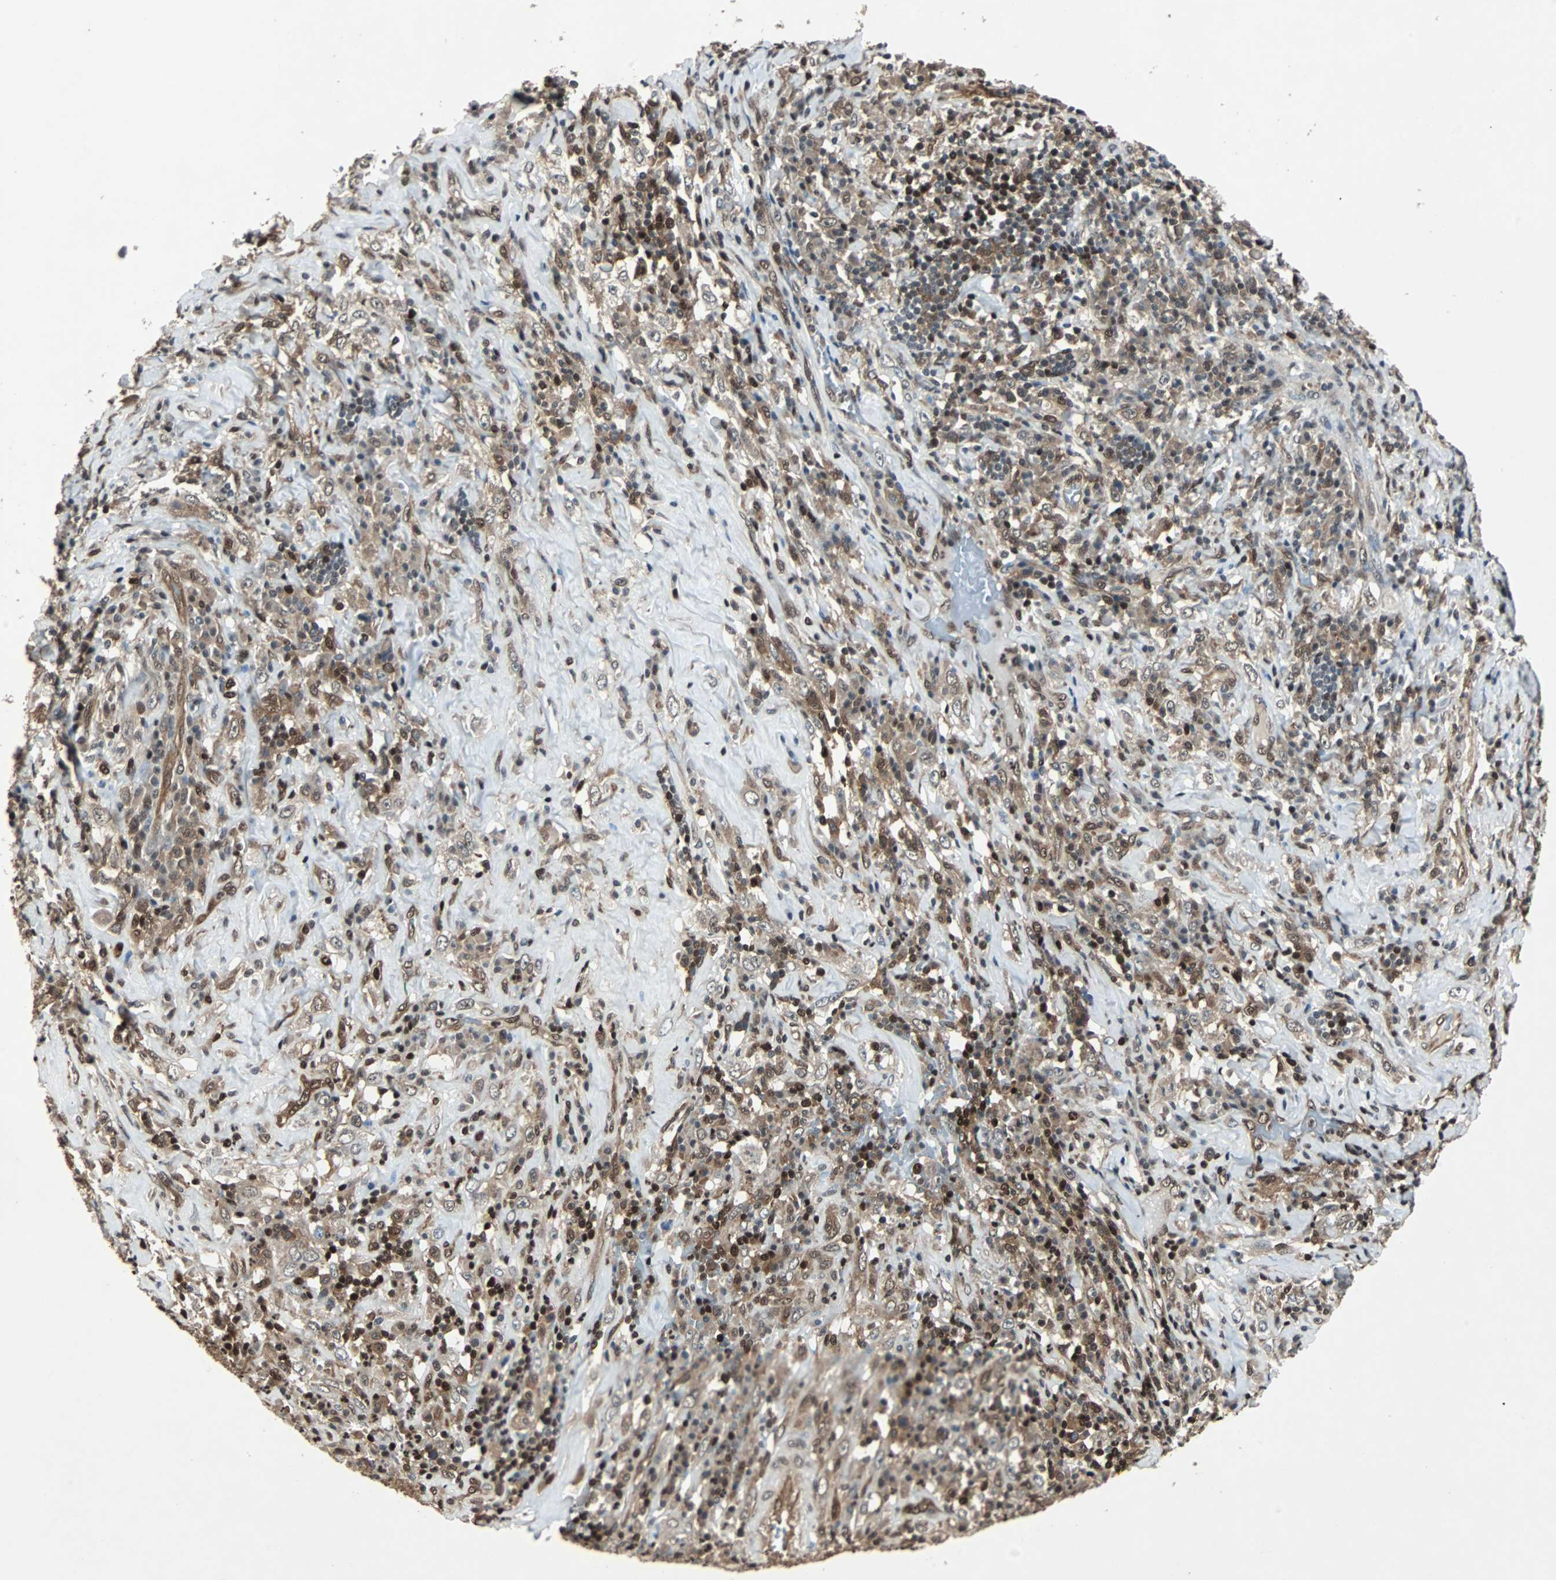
{"staining": {"intensity": "moderate", "quantity": ">75%", "location": "cytoplasmic/membranous"}, "tissue": "testis cancer", "cell_type": "Tumor cells", "image_type": "cancer", "snomed": [{"axis": "morphology", "description": "Necrosis, NOS"}, {"axis": "morphology", "description": "Carcinoma, Embryonal, NOS"}, {"axis": "topography", "description": "Testis"}], "caption": "This micrograph displays testis cancer (embryonal carcinoma) stained with immunohistochemistry (IHC) to label a protein in brown. The cytoplasmic/membranous of tumor cells show moderate positivity for the protein. Nuclei are counter-stained blue.", "gene": "ACLY", "patient": {"sex": "male", "age": 19}}